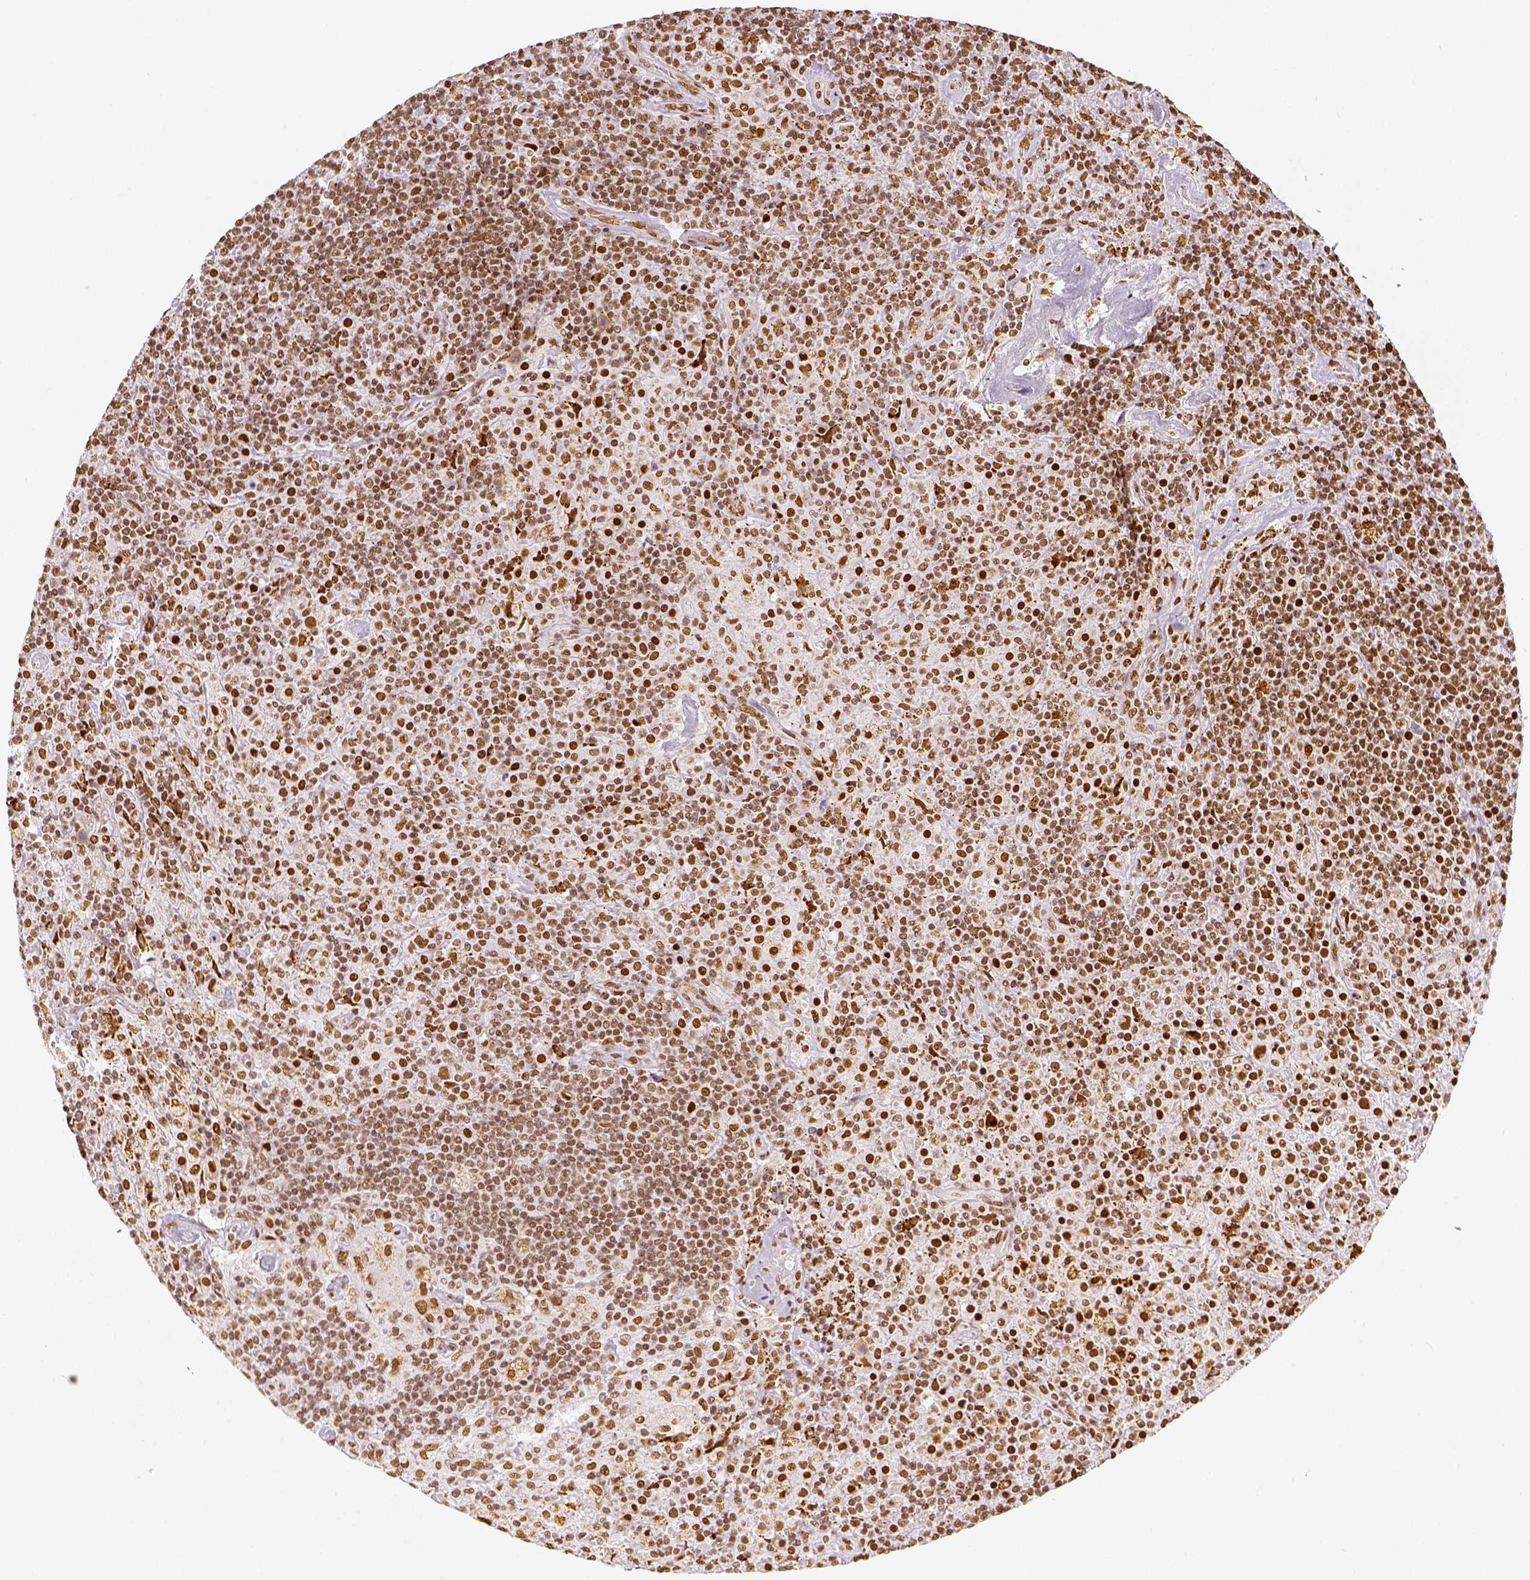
{"staining": {"intensity": "moderate", "quantity": ">75%", "location": "nuclear"}, "tissue": "lymphoma", "cell_type": "Tumor cells", "image_type": "cancer", "snomed": [{"axis": "morphology", "description": "Hodgkin's disease, NOS"}, {"axis": "topography", "description": "Lymph node"}], "caption": "The immunohistochemical stain labels moderate nuclear expression in tumor cells of lymphoma tissue.", "gene": "KDM5B", "patient": {"sex": "male", "age": 70}}